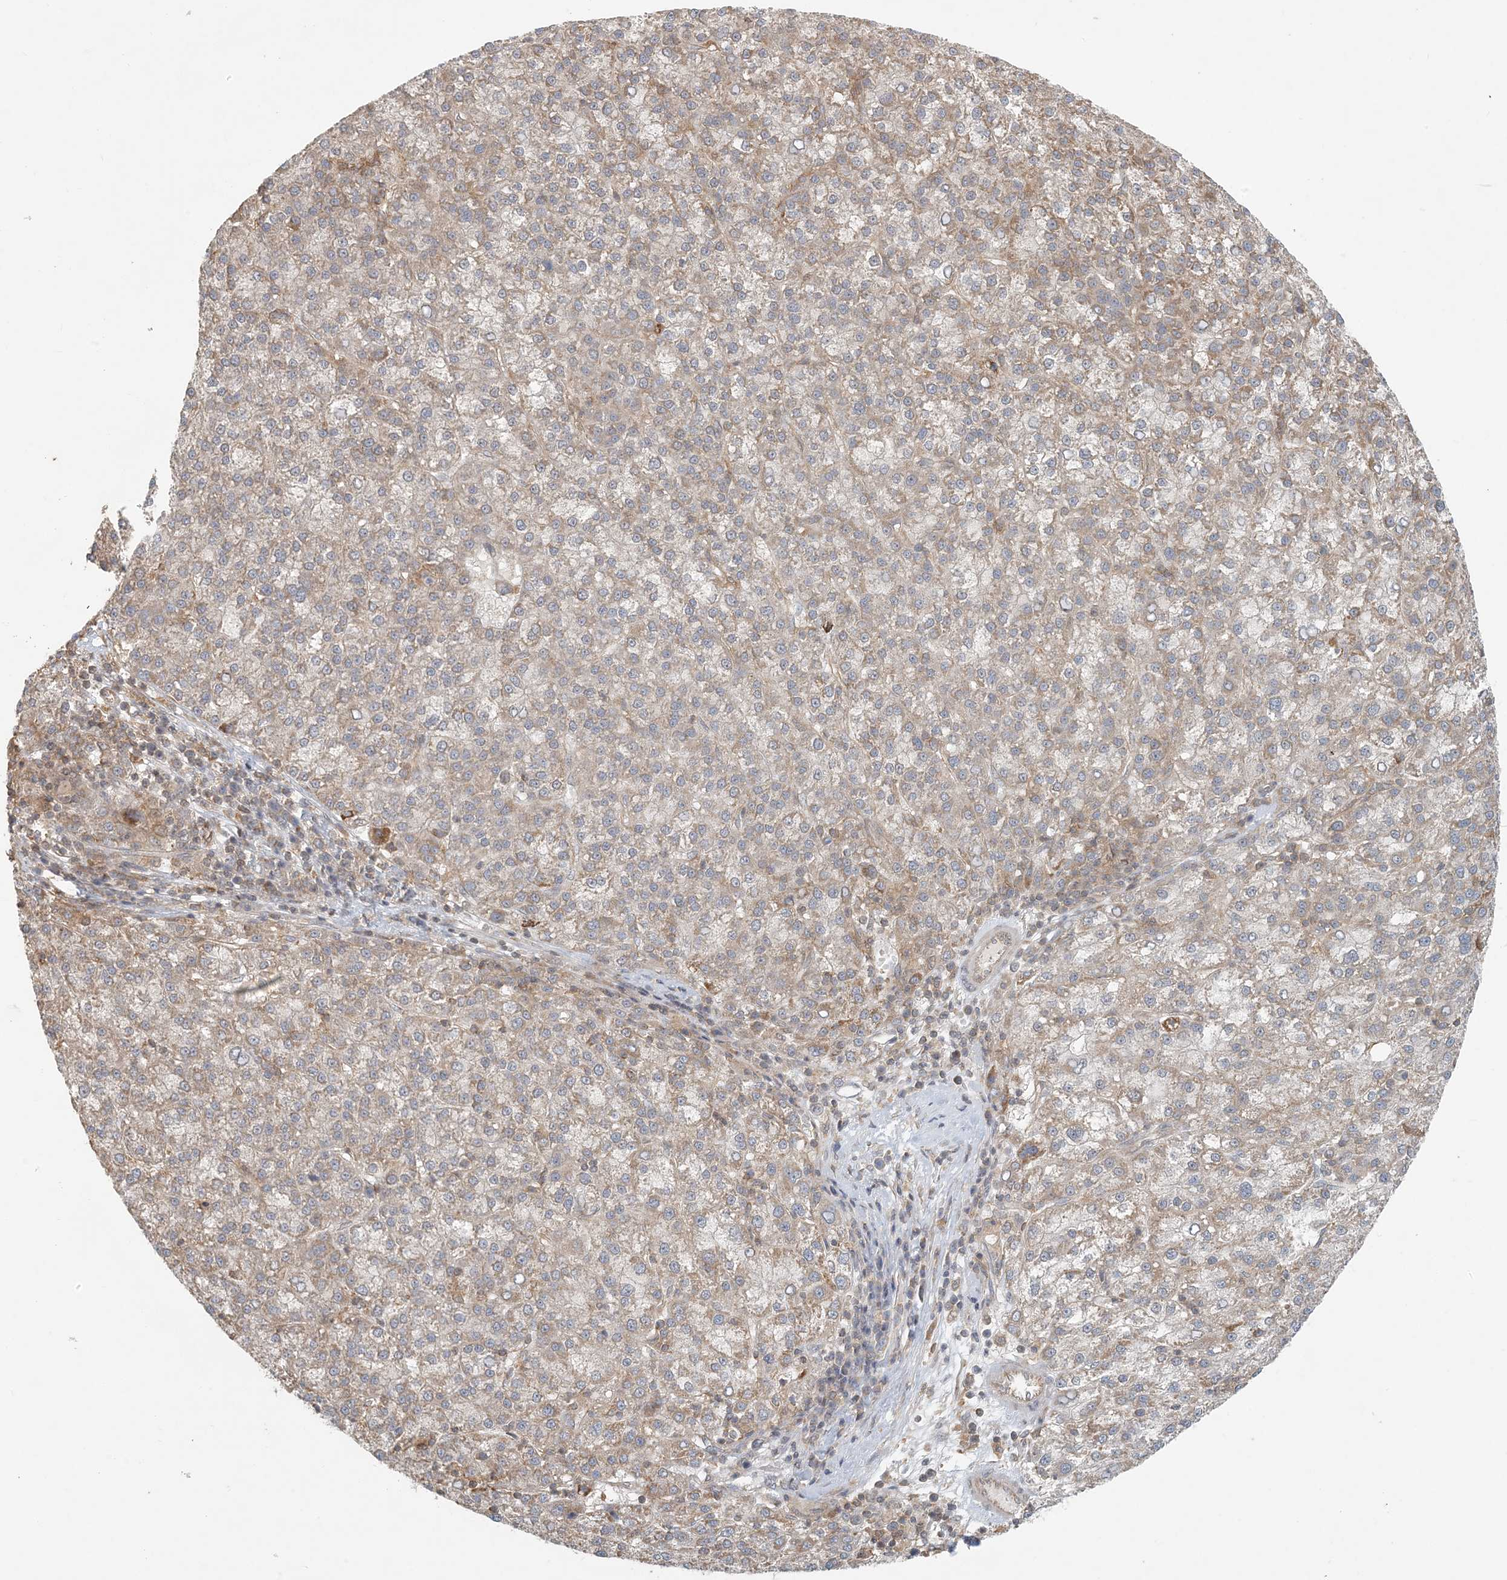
{"staining": {"intensity": "weak", "quantity": ">75%", "location": "cytoplasmic/membranous"}, "tissue": "liver cancer", "cell_type": "Tumor cells", "image_type": "cancer", "snomed": [{"axis": "morphology", "description": "Carcinoma, Hepatocellular, NOS"}, {"axis": "topography", "description": "Liver"}], "caption": "A brown stain shows weak cytoplasmic/membranous expression of a protein in liver cancer (hepatocellular carcinoma) tumor cells. Immunohistochemistry stains the protein of interest in brown and the nuclei are stained blue.", "gene": "OBI1", "patient": {"sex": "female", "age": 58}}